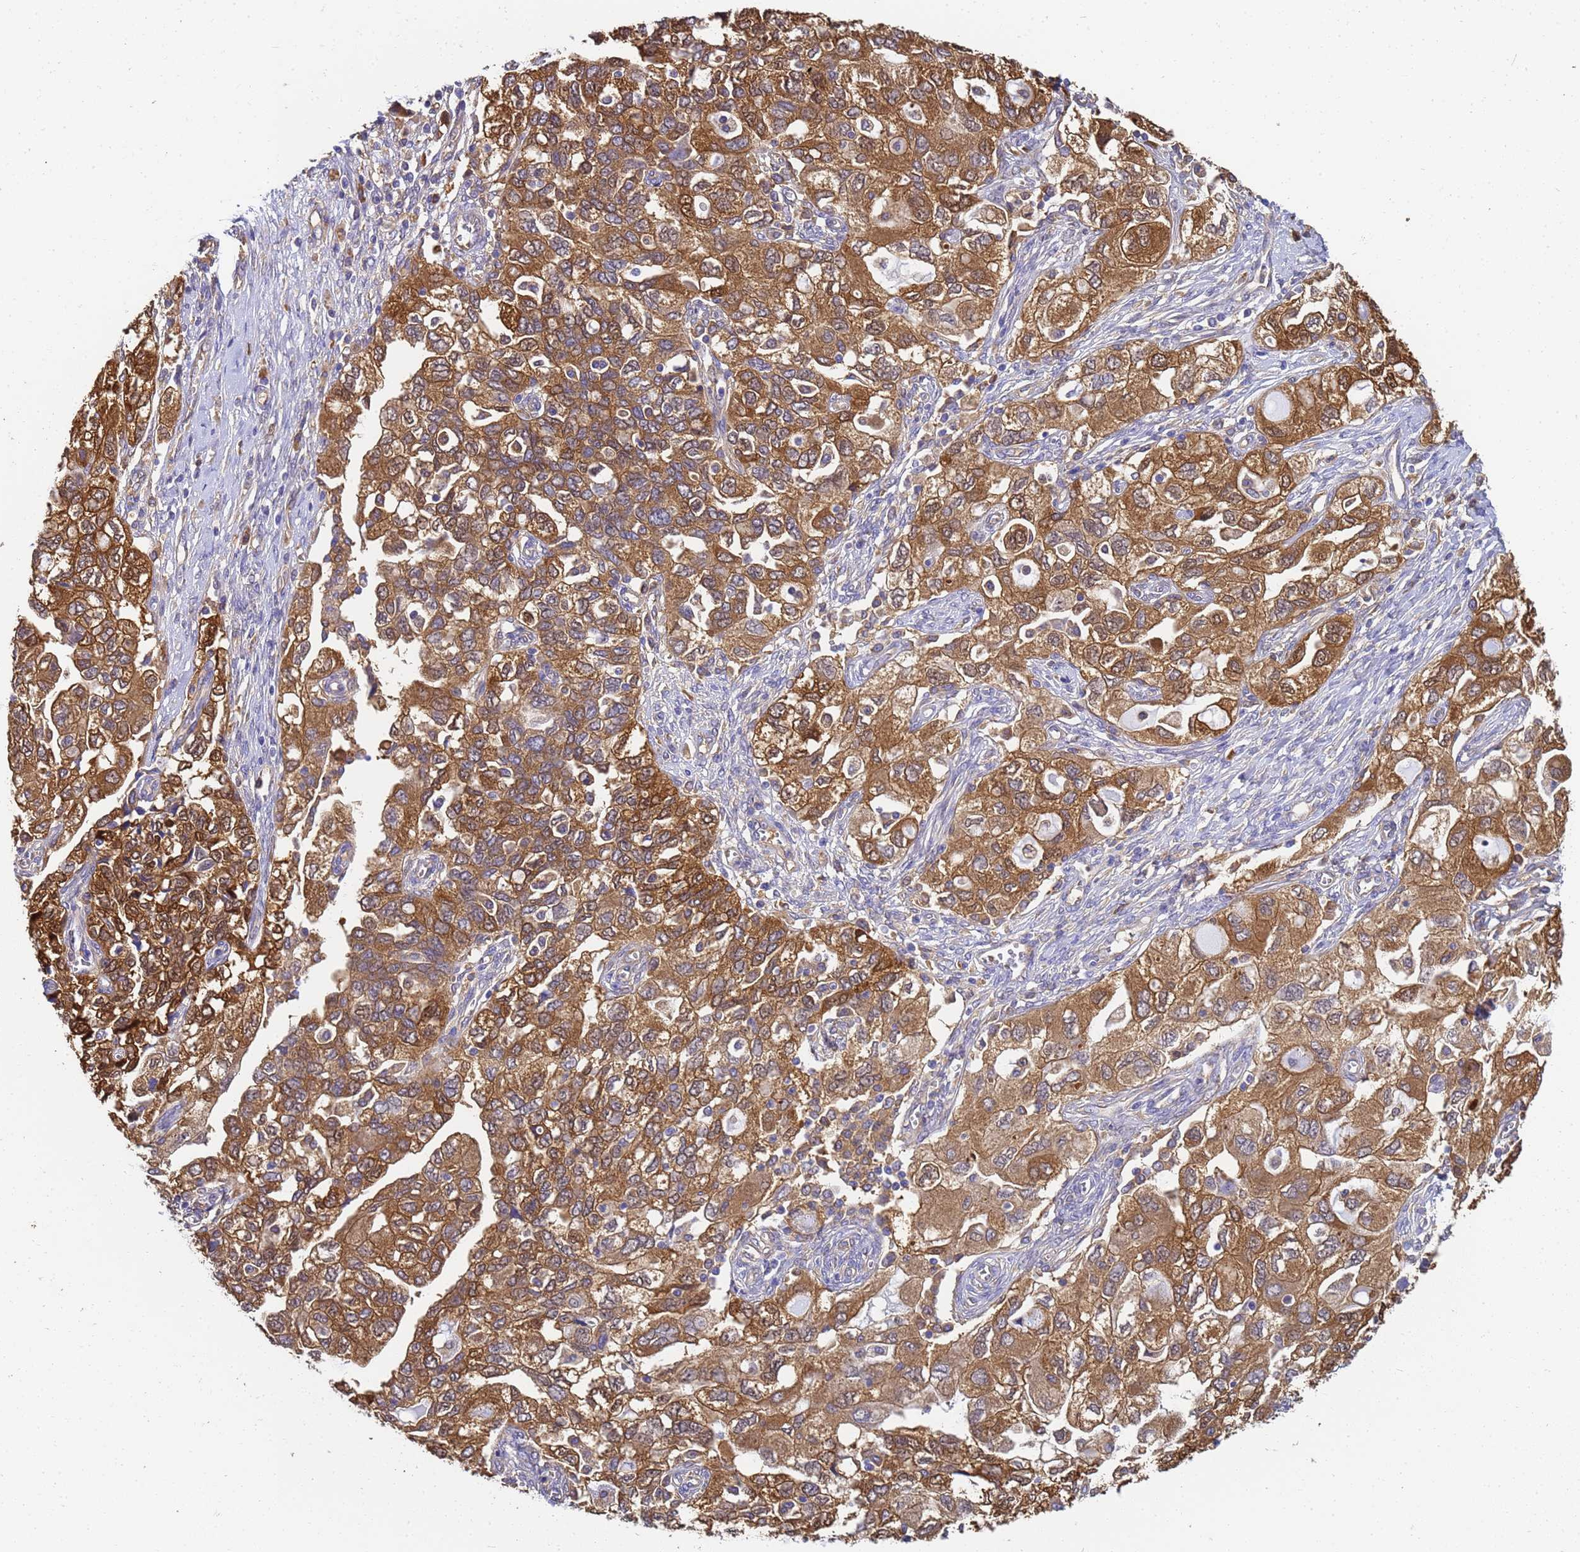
{"staining": {"intensity": "moderate", "quantity": ">75%", "location": "cytoplasmic/membranous"}, "tissue": "ovarian cancer", "cell_type": "Tumor cells", "image_type": "cancer", "snomed": [{"axis": "morphology", "description": "Carcinoma, NOS"}, {"axis": "morphology", "description": "Cystadenocarcinoma, serous, NOS"}, {"axis": "topography", "description": "Ovary"}], "caption": "Ovarian carcinoma stained with IHC displays moderate cytoplasmic/membranous staining in approximately >75% of tumor cells.", "gene": "NME1-NME2", "patient": {"sex": "female", "age": 69}}